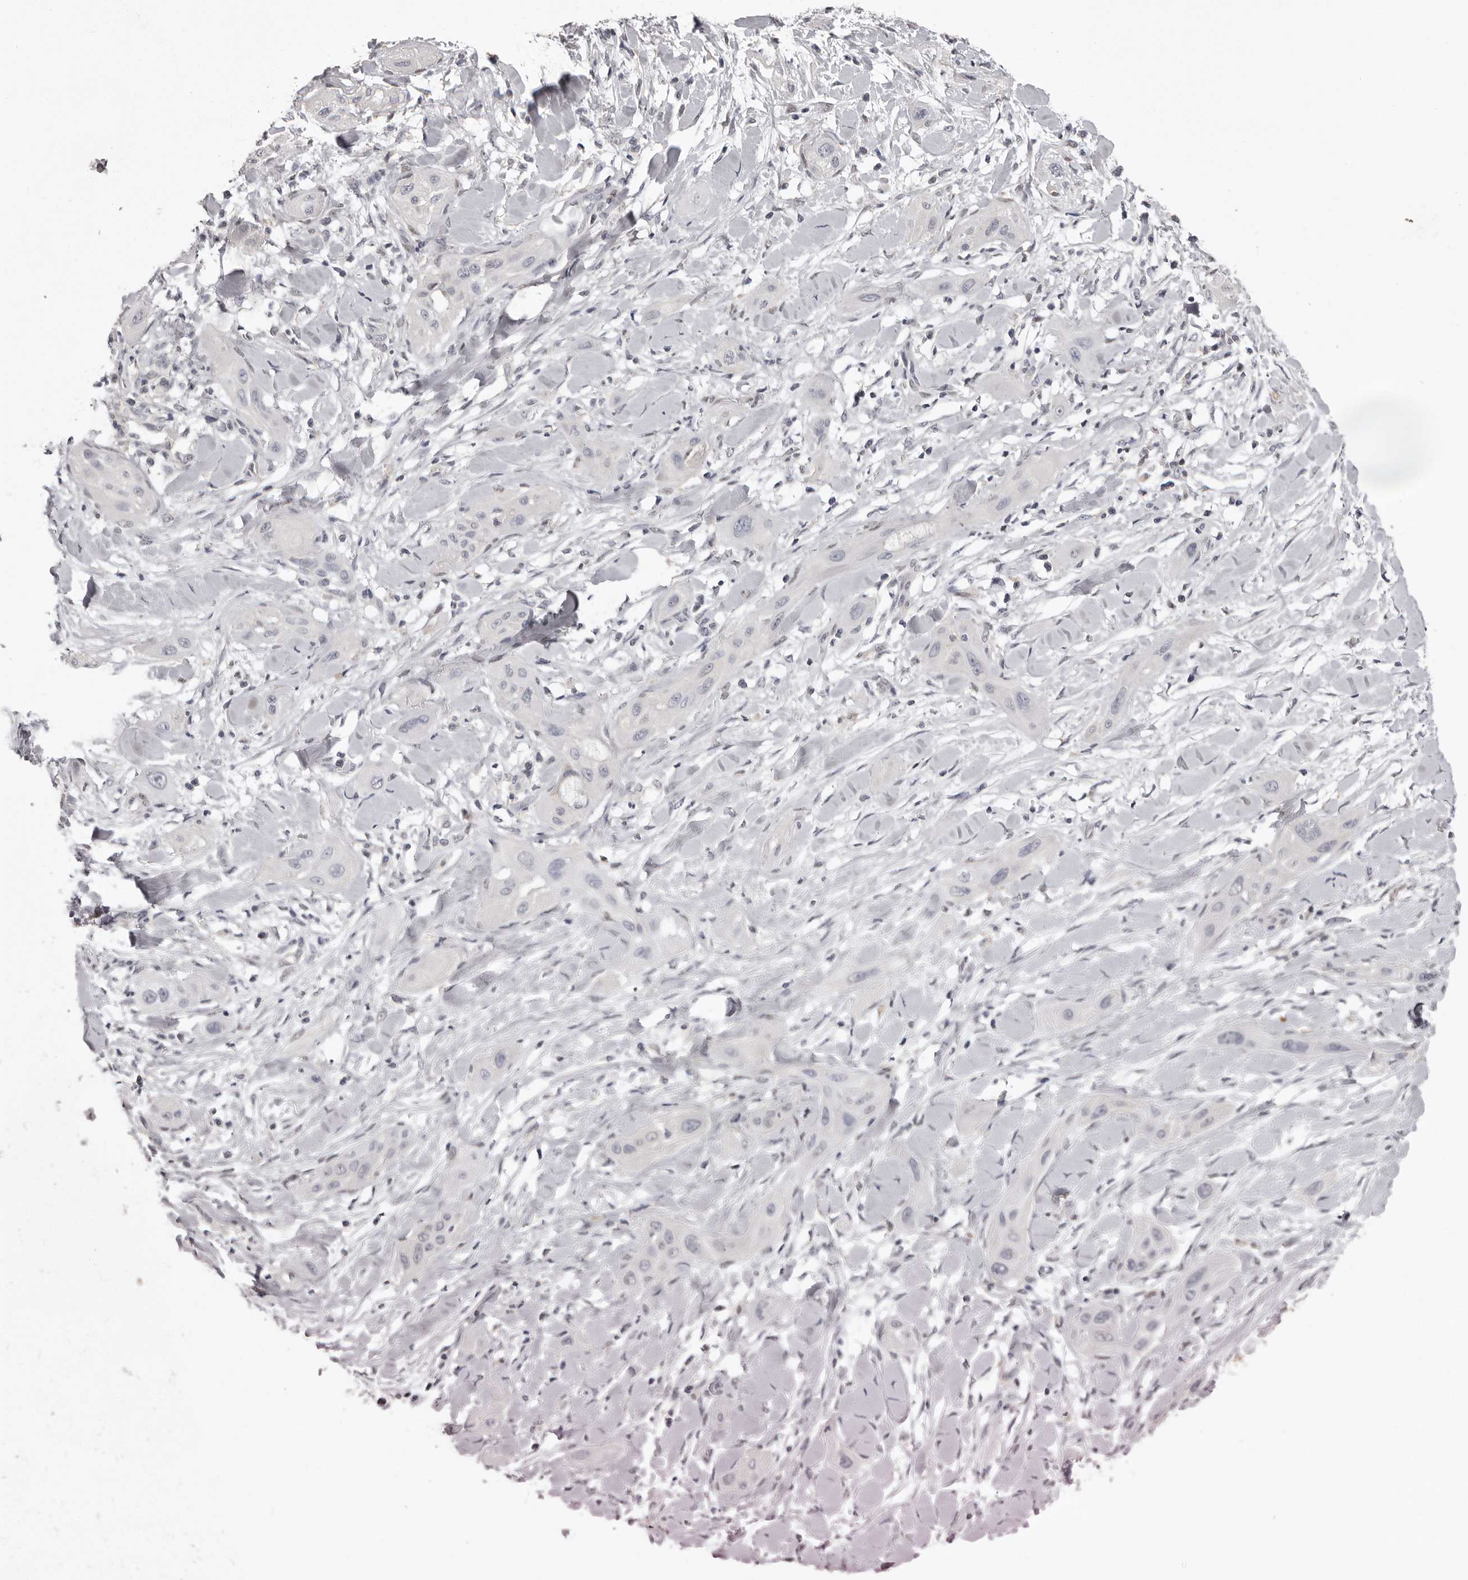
{"staining": {"intensity": "negative", "quantity": "none", "location": "none"}, "tissue": "lung cancer", "cell_type": "Tumor cells", "image_type": "cancer", "snomed": [{"axis": "morphology", "description": "Squamous cell carcinoma, NOS"}, {"axis": "topography", "description": "Lung"}], "caption": "This micrograph is of squamous cell carcinoma (lung) stained with immunohistochemistry (IHC) to label a protein in brown with the nuclei are counter-stained blue. There is no staining in tumor cells.", "gene": "MDH1", "patient": {"sex": "female", "age": 47}}